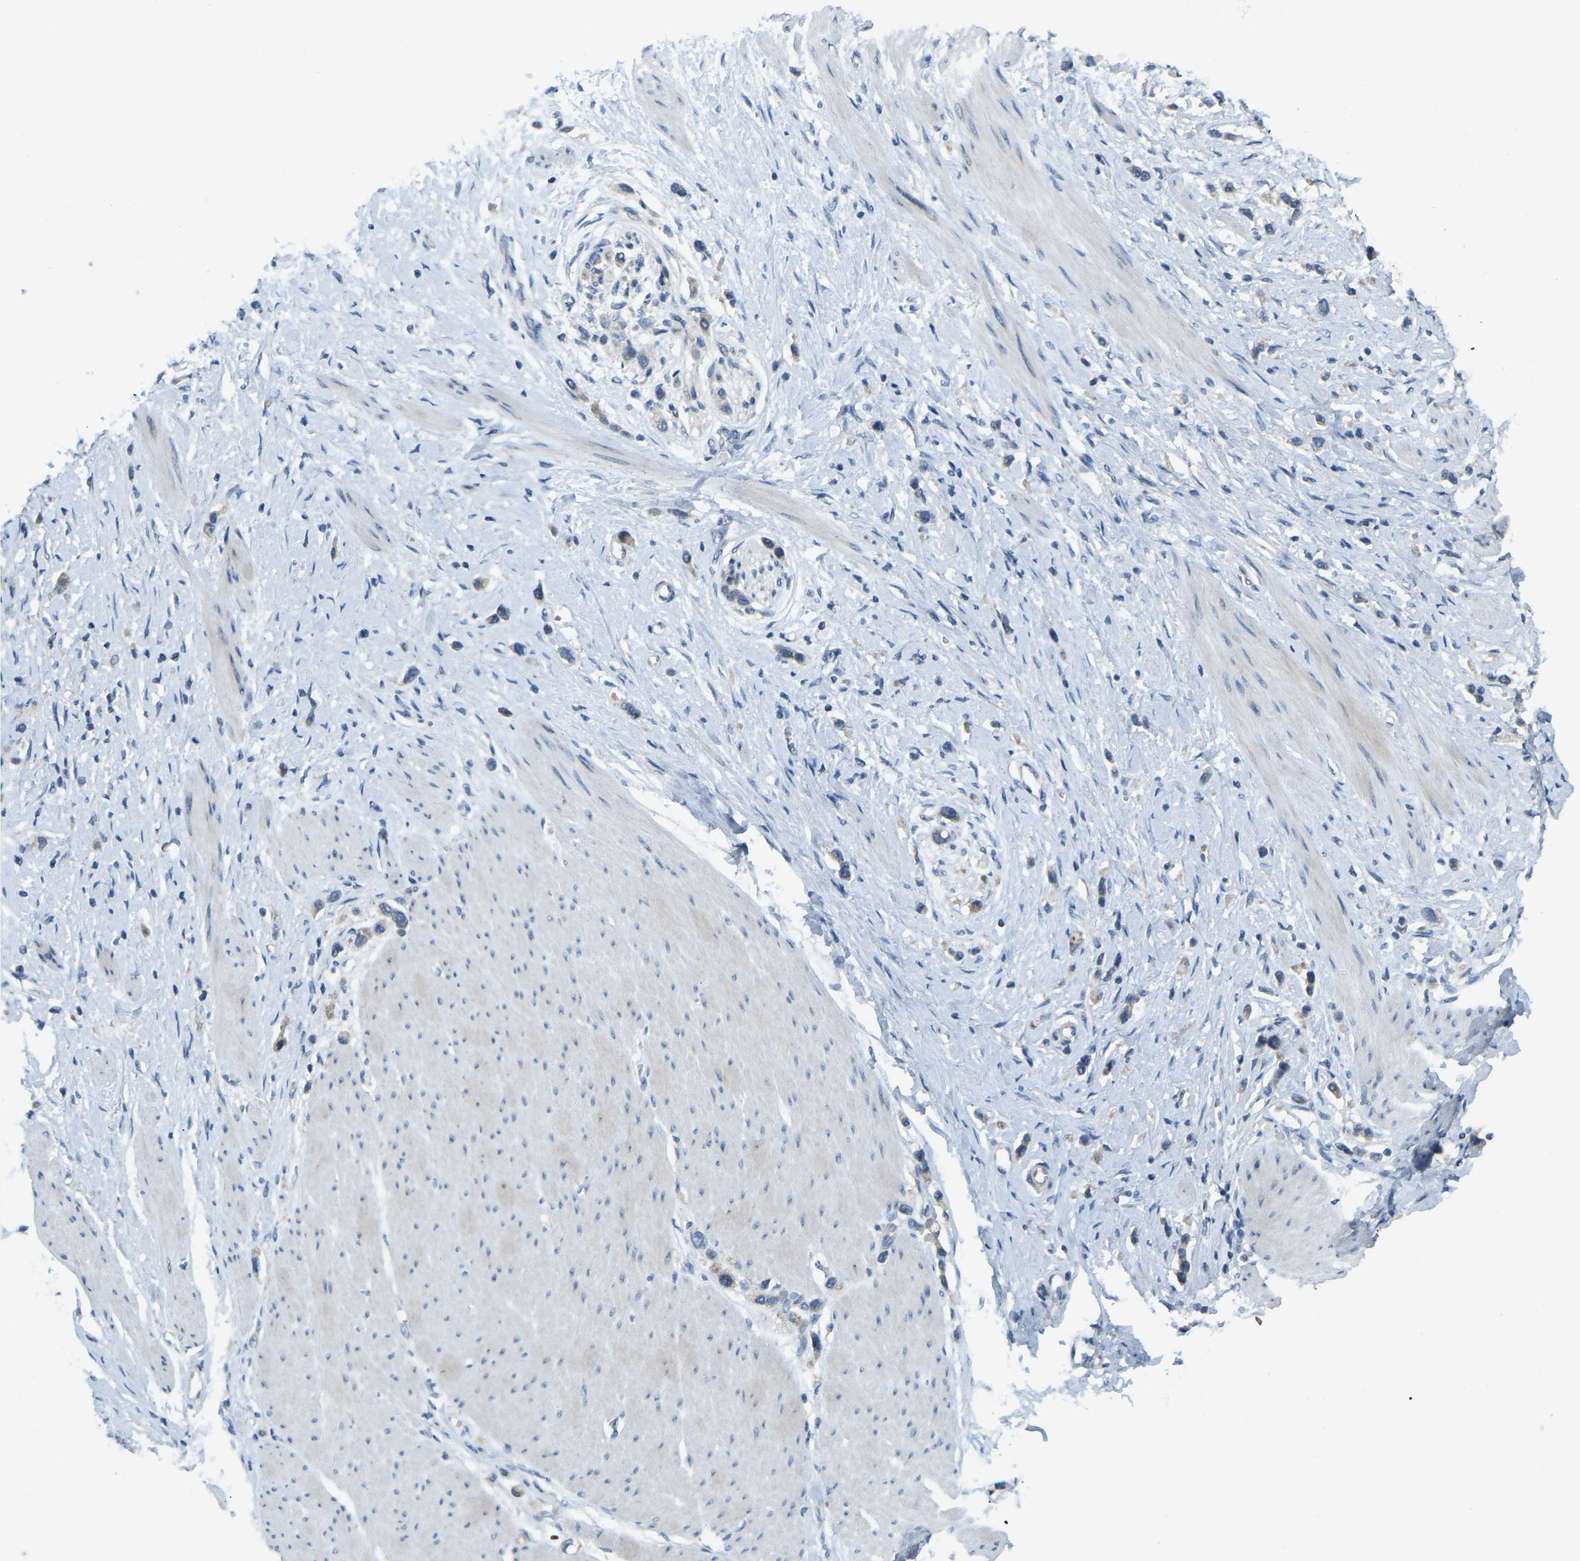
{"staining": {"intensity": "weak", "quantity": "<25%", "location": "cytoplasmic/membranous"}, "tissue": "stomach cancer", "cell_type": "Tumor cells", "image_type": "cancer", "snomed": [{"axis": "morphology", "description": "Adenocarcinoma, NOS"}, {"axis": "topography", "description": "Stomach"}], "caption": "Tumor cells are negative for brown protein staining in stomach cancer.", "gene": "PARL", "patient": {"sex": "female", "age": 65}}